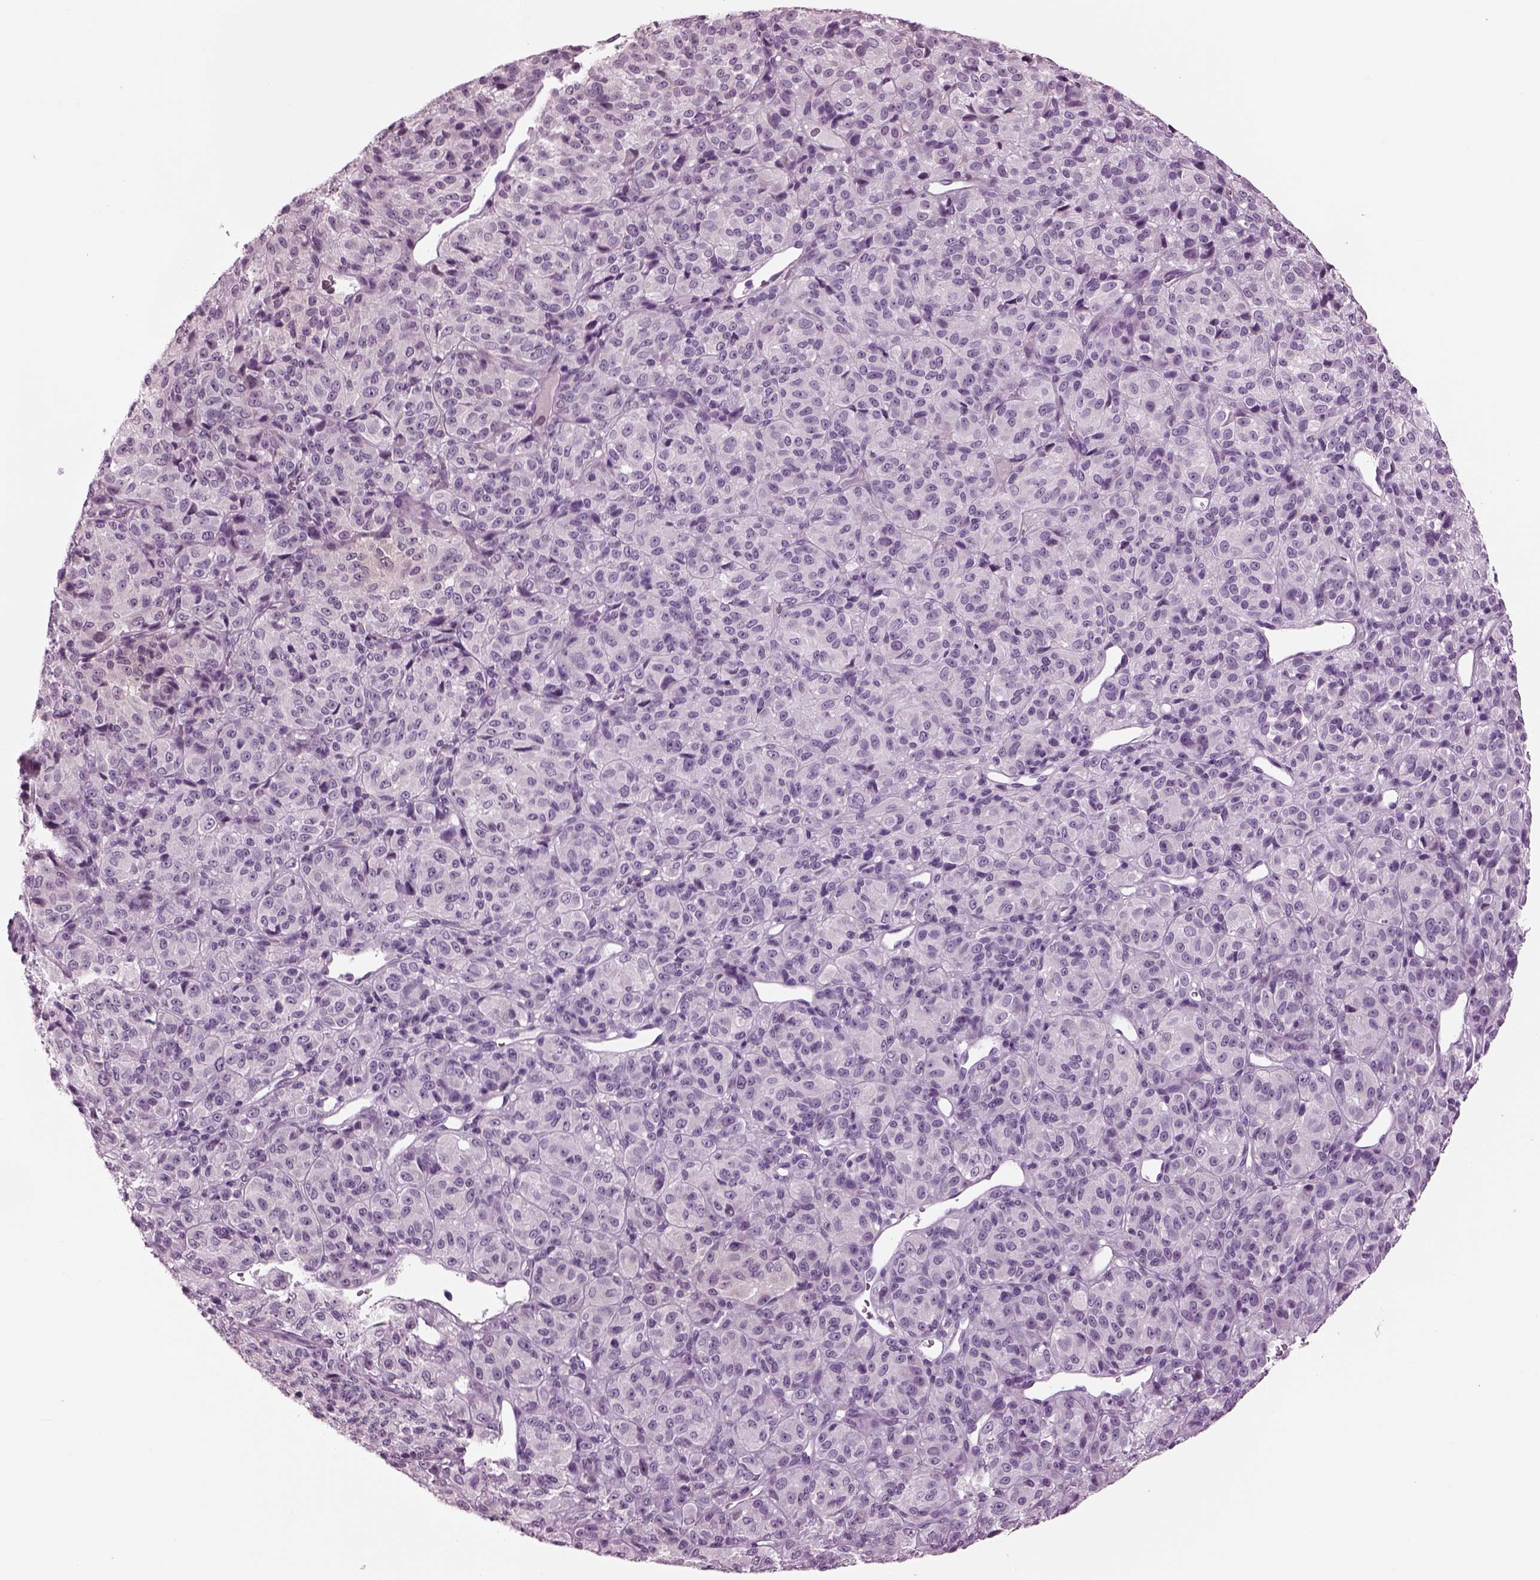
{"staining": {"intensity": "negative", "quantity": "none", "location": "none"}, "tissue": "melanoma", "cell_type": "Tumor cells", "image_type": "cancer", "snomed": [{"axis": "morphology", "description": "Malignant melanoma, Metastatic site"}, {"axis": "topography", "description": "Brain"}], "caption": "Melanoma was stained to show a protein in brown. There is no significant expression in tumor cells.", "gene": "SLC6A17", "patient": {"sex": "female", "age": 56}}